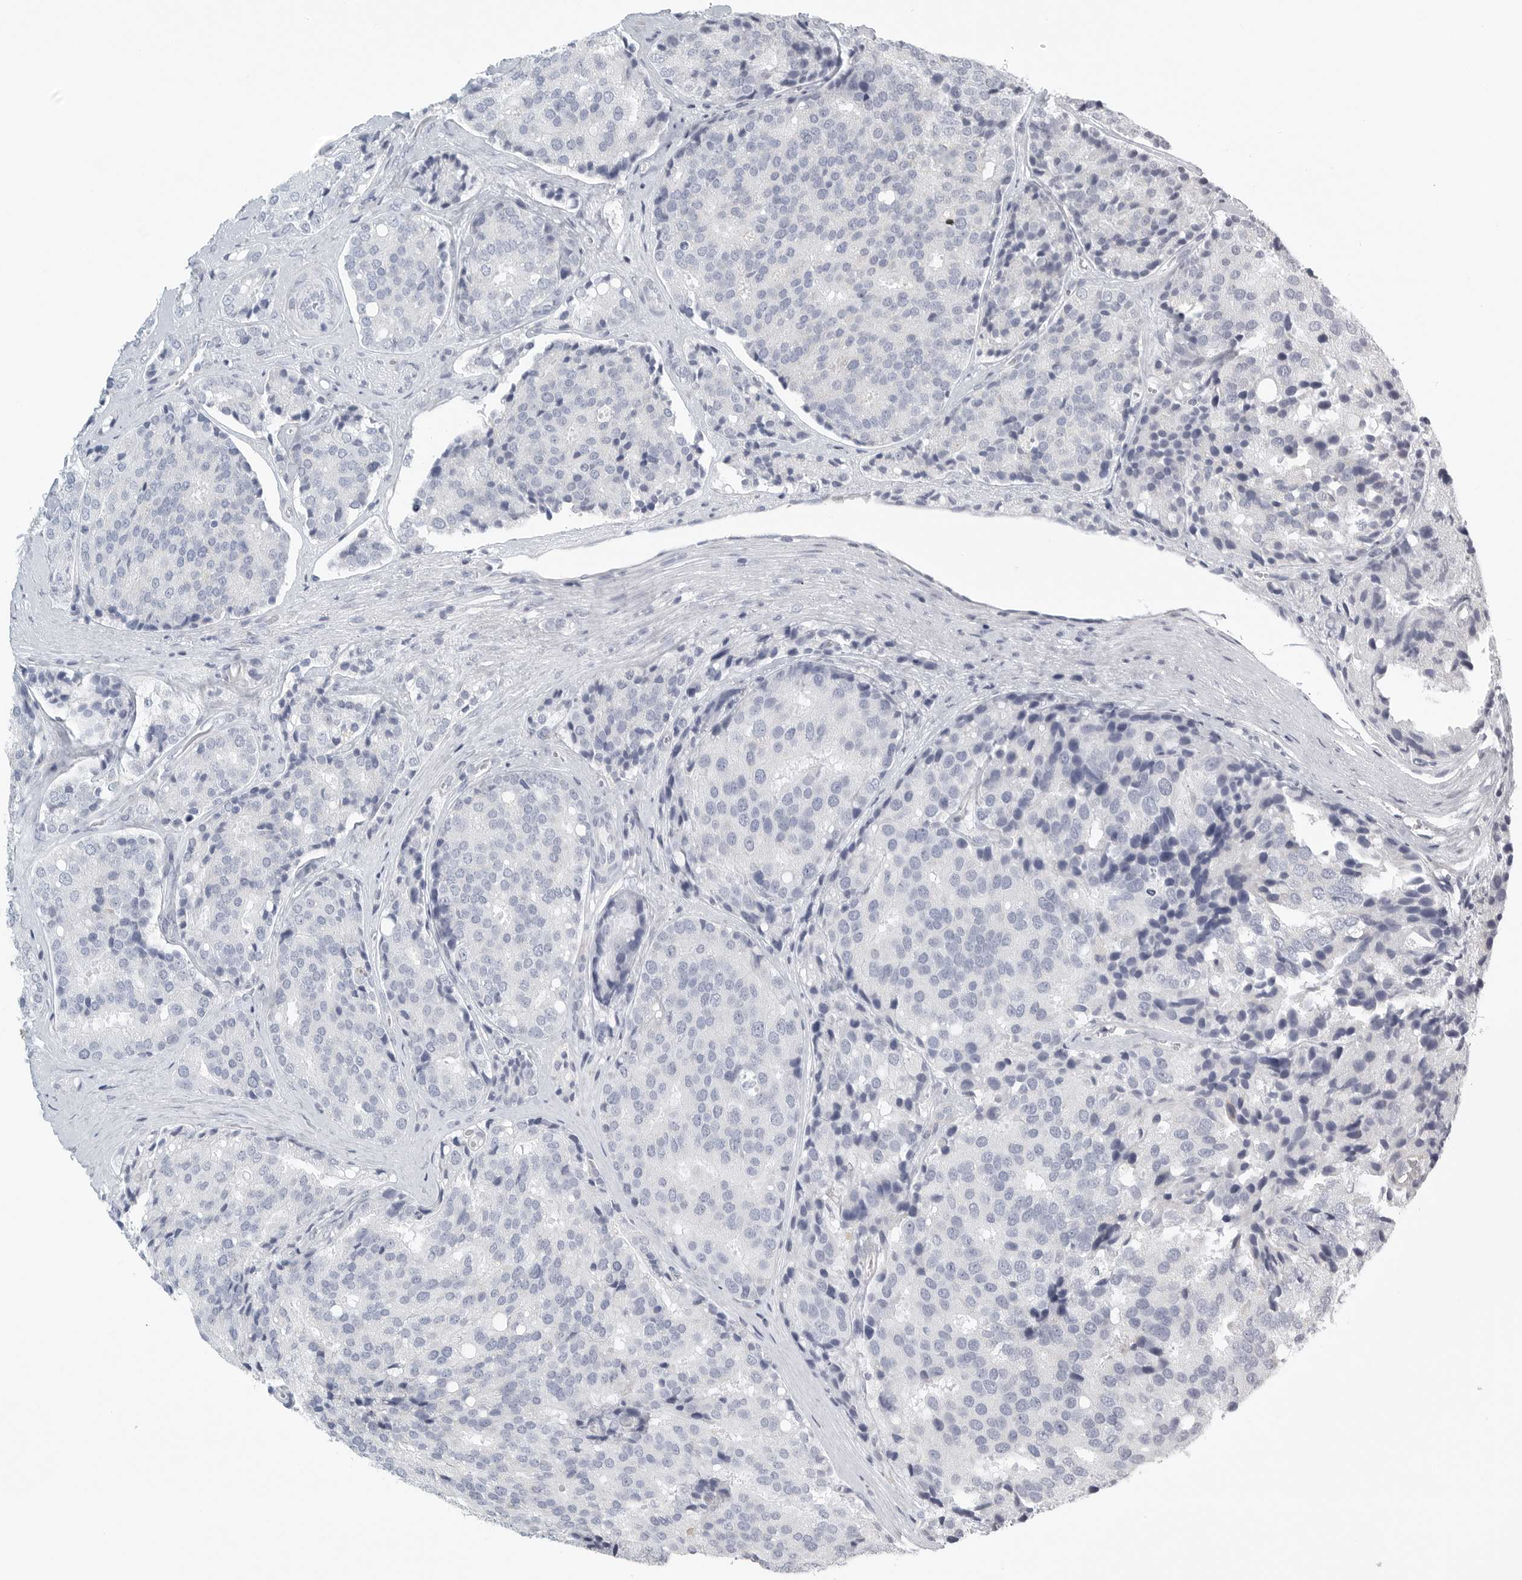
{"staining": {"intensity": "negative", "quantity": "none", "location": "none"}, "tissue": "prostate cancer", "cell_type": "Tumor cells", "image_type": "cancer", "snomed": [{"axis": "morphology", "description": "Adenocarcinoma, High grade"}, {"axis": "topography", "description": "Prostate"}], "caption": "Tumor cells are negative for brown protein staining in prostate cancer.", "gene": "TNR", "patient": {"sex": "male", "age": 50}}